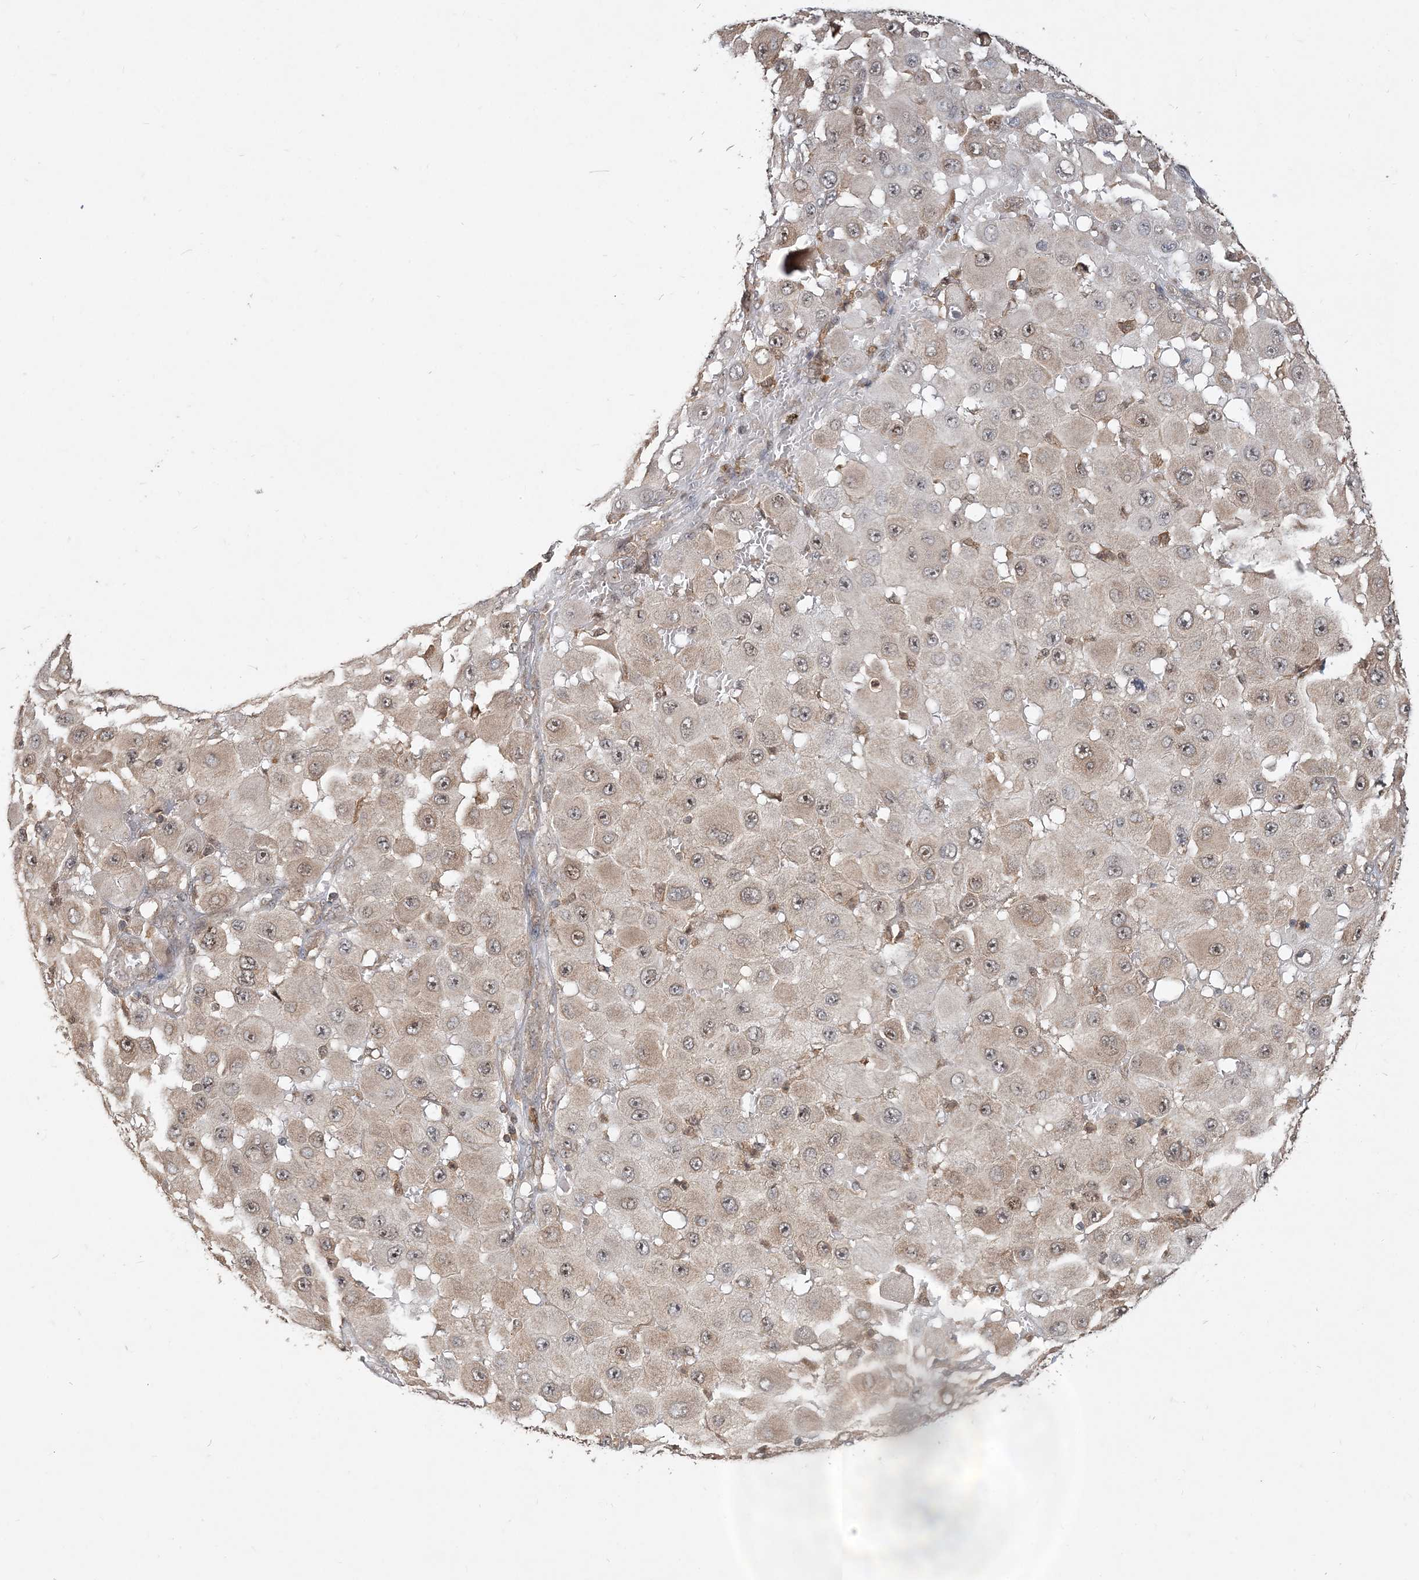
{"staining": {"intensity": "weak", "quantity": "25%-75%", "location": "cytoplasmic/membranous,nuclear"}, "tissue": "melanoma", "cell_type": "Tumor cells", "image_type": "cancer", "snomed": [{"axis": "morphology", "description": "Malignant melanoma, NOS"}, {"axis": "topography", "description": "Skin"}], "caption": "Immunohistochemical staining of melanoma exhibits low levels of weak cytoplasmic/membranous and nuclear positivity in approximately 25%-75% of tumor cells.", "gene": "CAB39", "patient": {"sex": "female", "age": 81}}